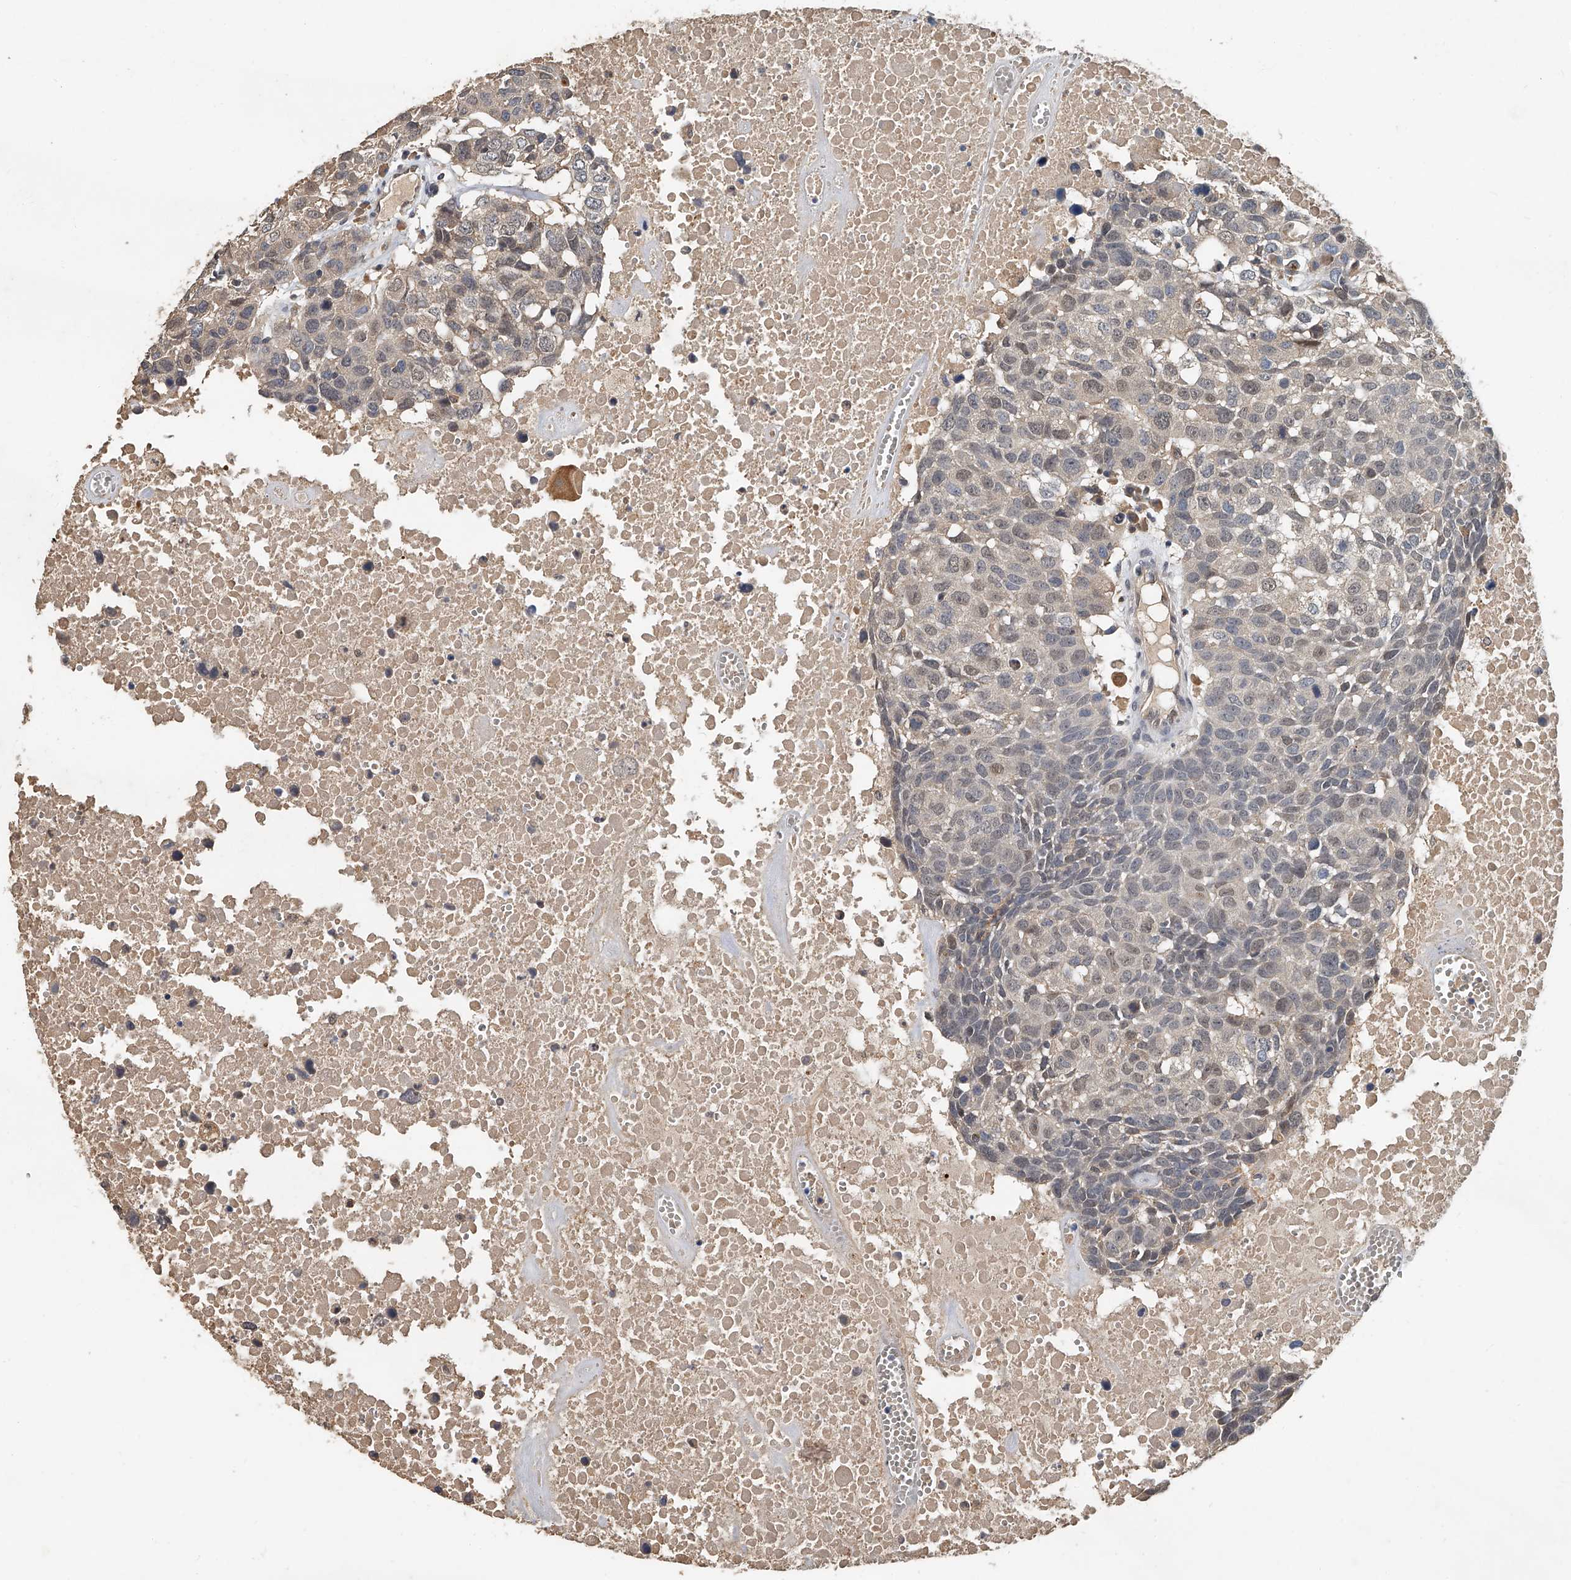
{"staining": {"intensity": "weak", "quantity": "25%-75%", "location": "nuclear"}, "tissue": "head and neck cancer", "cell_type": "Tumor cells", "image_type": "cancer", "snomed": [{"axis": "morphology", "description": "Squamous cell carcinoma, NOS"}, {"axis": "topography", "description": "Head-Neck"}], "caption": "Immunohistochemical staining of head and neck squamous cell carcinoma reveals low levels of weak nuclear protein positivity in about 25%-75% of tumor cells.", "gene": "JAG2", "patient": {"sex": "male", "age": 66}}